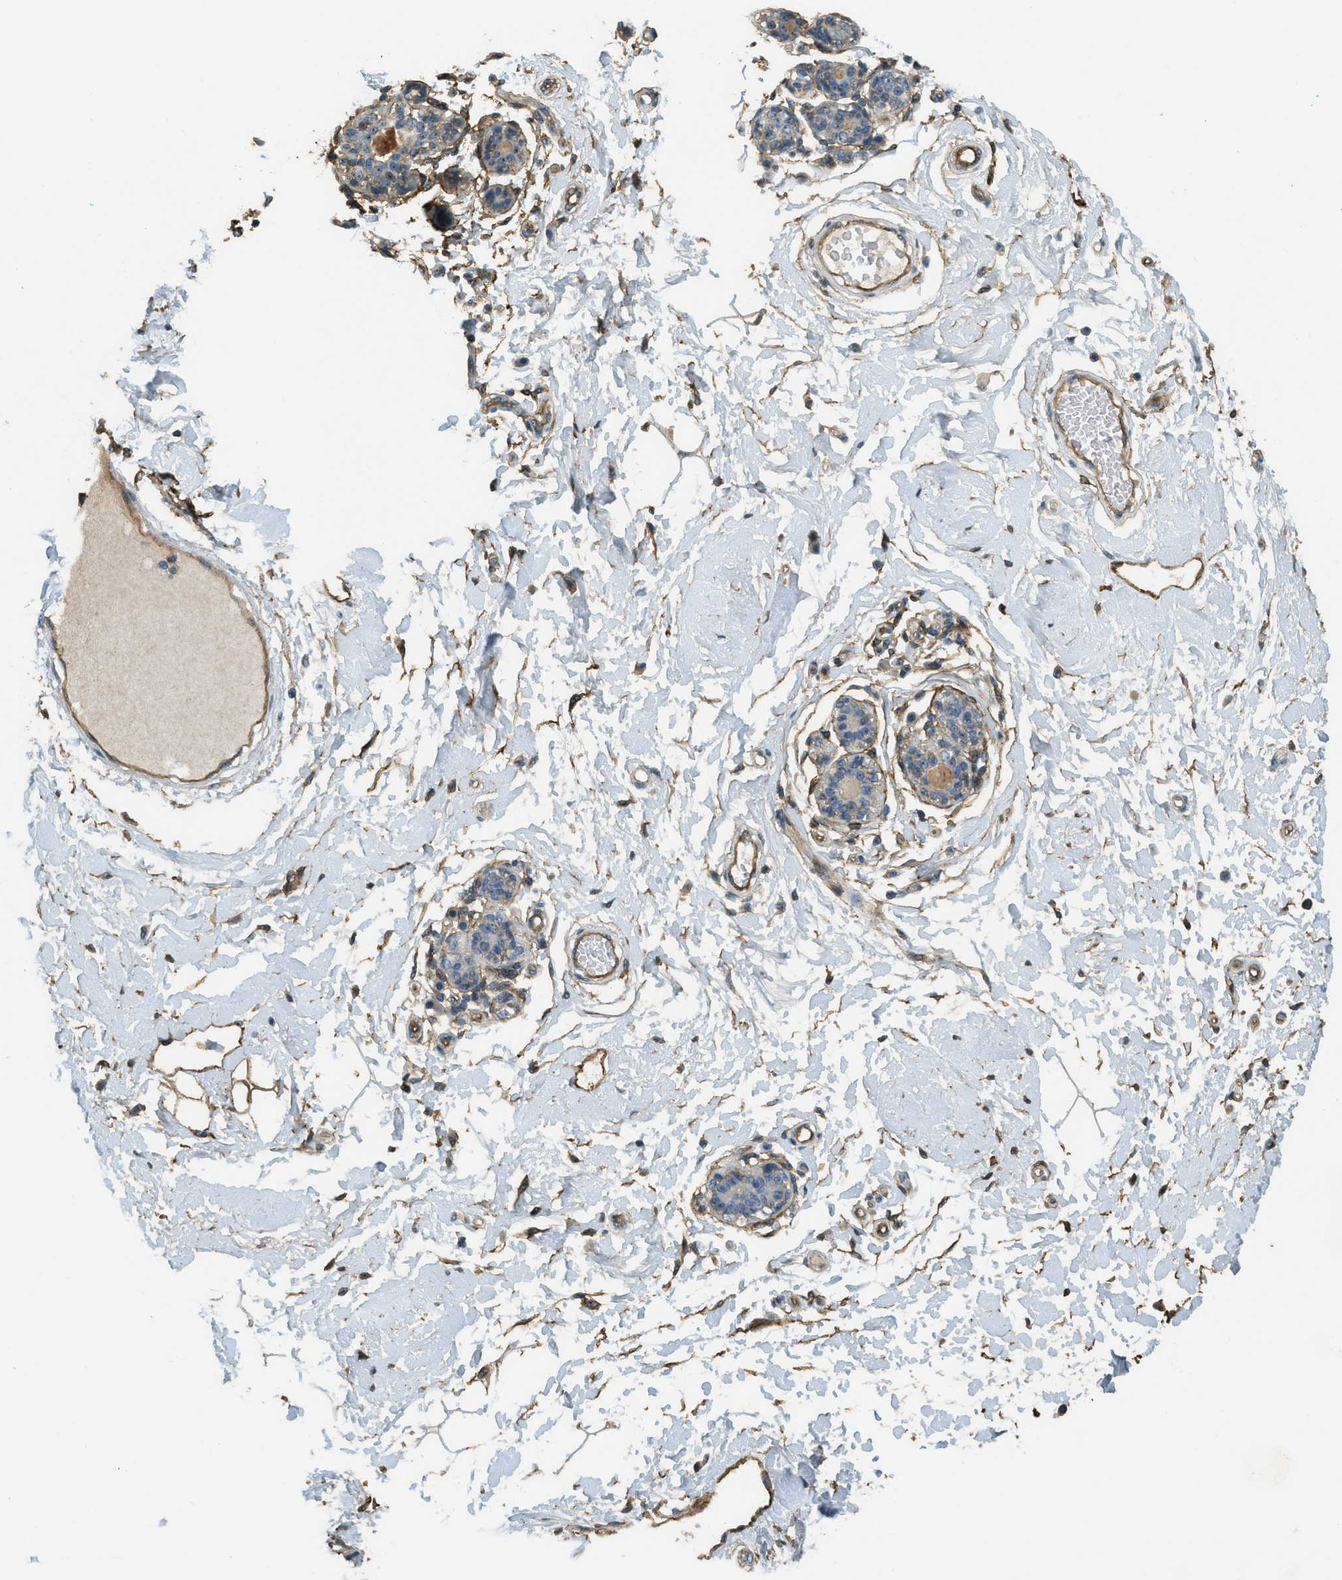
{"staining": {"intensity": "moderate", "quantity": "25%-75%", "location": "cytoplasmic/membranous"}, "tissue": "breast", "cell_type": "Adipocytes", "image_type": "normal", "snomed": [{"axis": "morphology", "description": "Normal tissue, NOS"}, {"axis": "morphology", "description": "Lobular carcinoma"}, {"axis": "topography", "description": "Breast"}], "caption": "IHC of normal breast exhibits medium levels of moderate cytoplasmic/membranous staining in about 25%-75% of adipocytes.", "gene": "OSMR", "patient": {"sex": "female", "age": 59}}